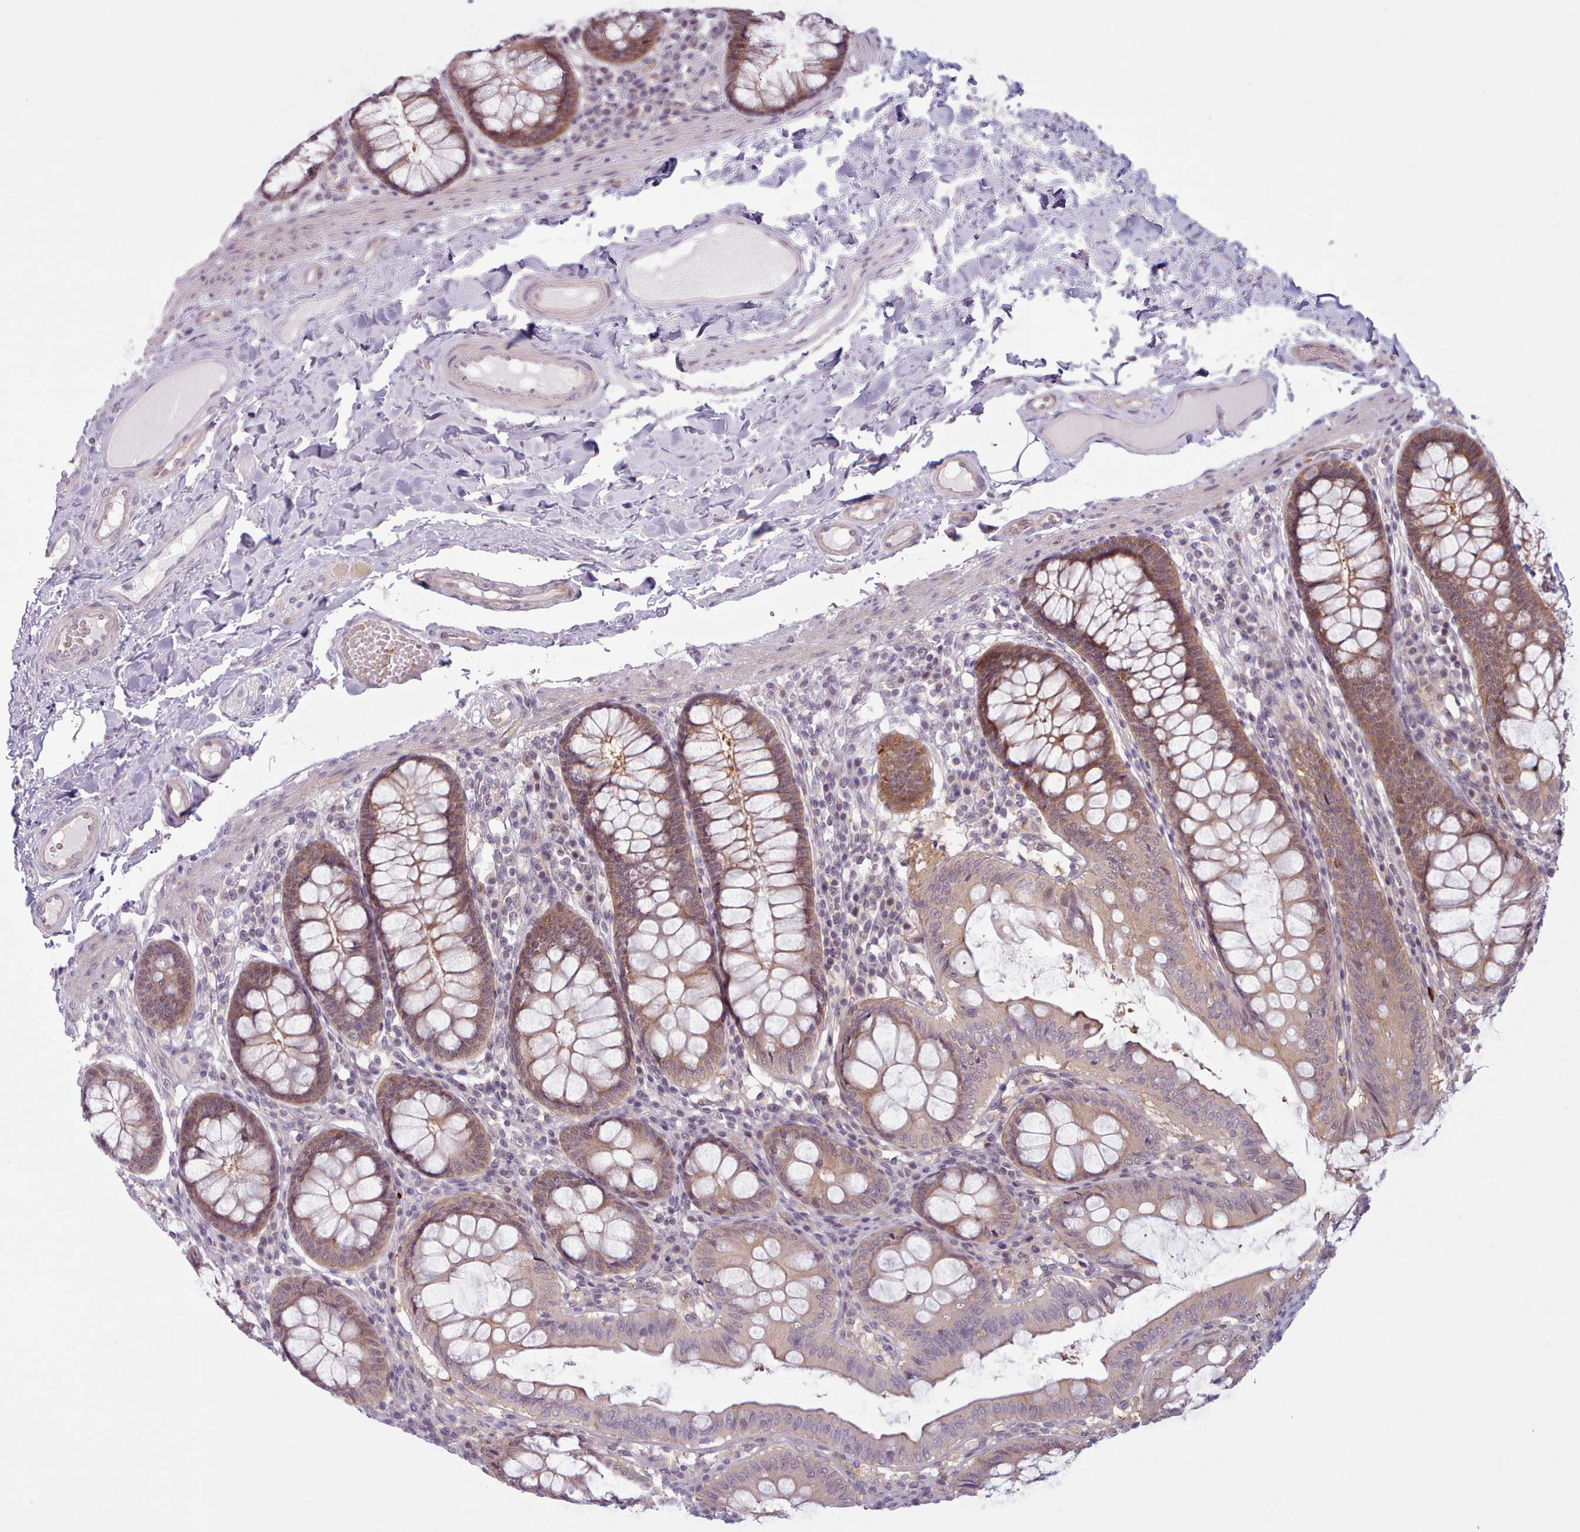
{"staining": {"intensity": "weak", "quantity": ">75%", "location": "cytoplasmic/membranous"}, "tissue": "colon", "cell_type": "Endothelial cells", "image_type": "normal", "snomed": [{"axis": "morphology", "description": "Normal tissue, NOS"}, {"axis": "topography", "description": "Colon"}], "caption": "Brown immunohistochemical staining in unremarkable colon shows weak cytoplasmic/membranous expression in approximately >75% of endothelial cells. The staining is performed using DAB brown chromogen to label protein expression. The nuclei are counter-stained blue using hematoxylin.", "gene": "KBTBD6", "patient": {"sex": "male", "age": 84}}